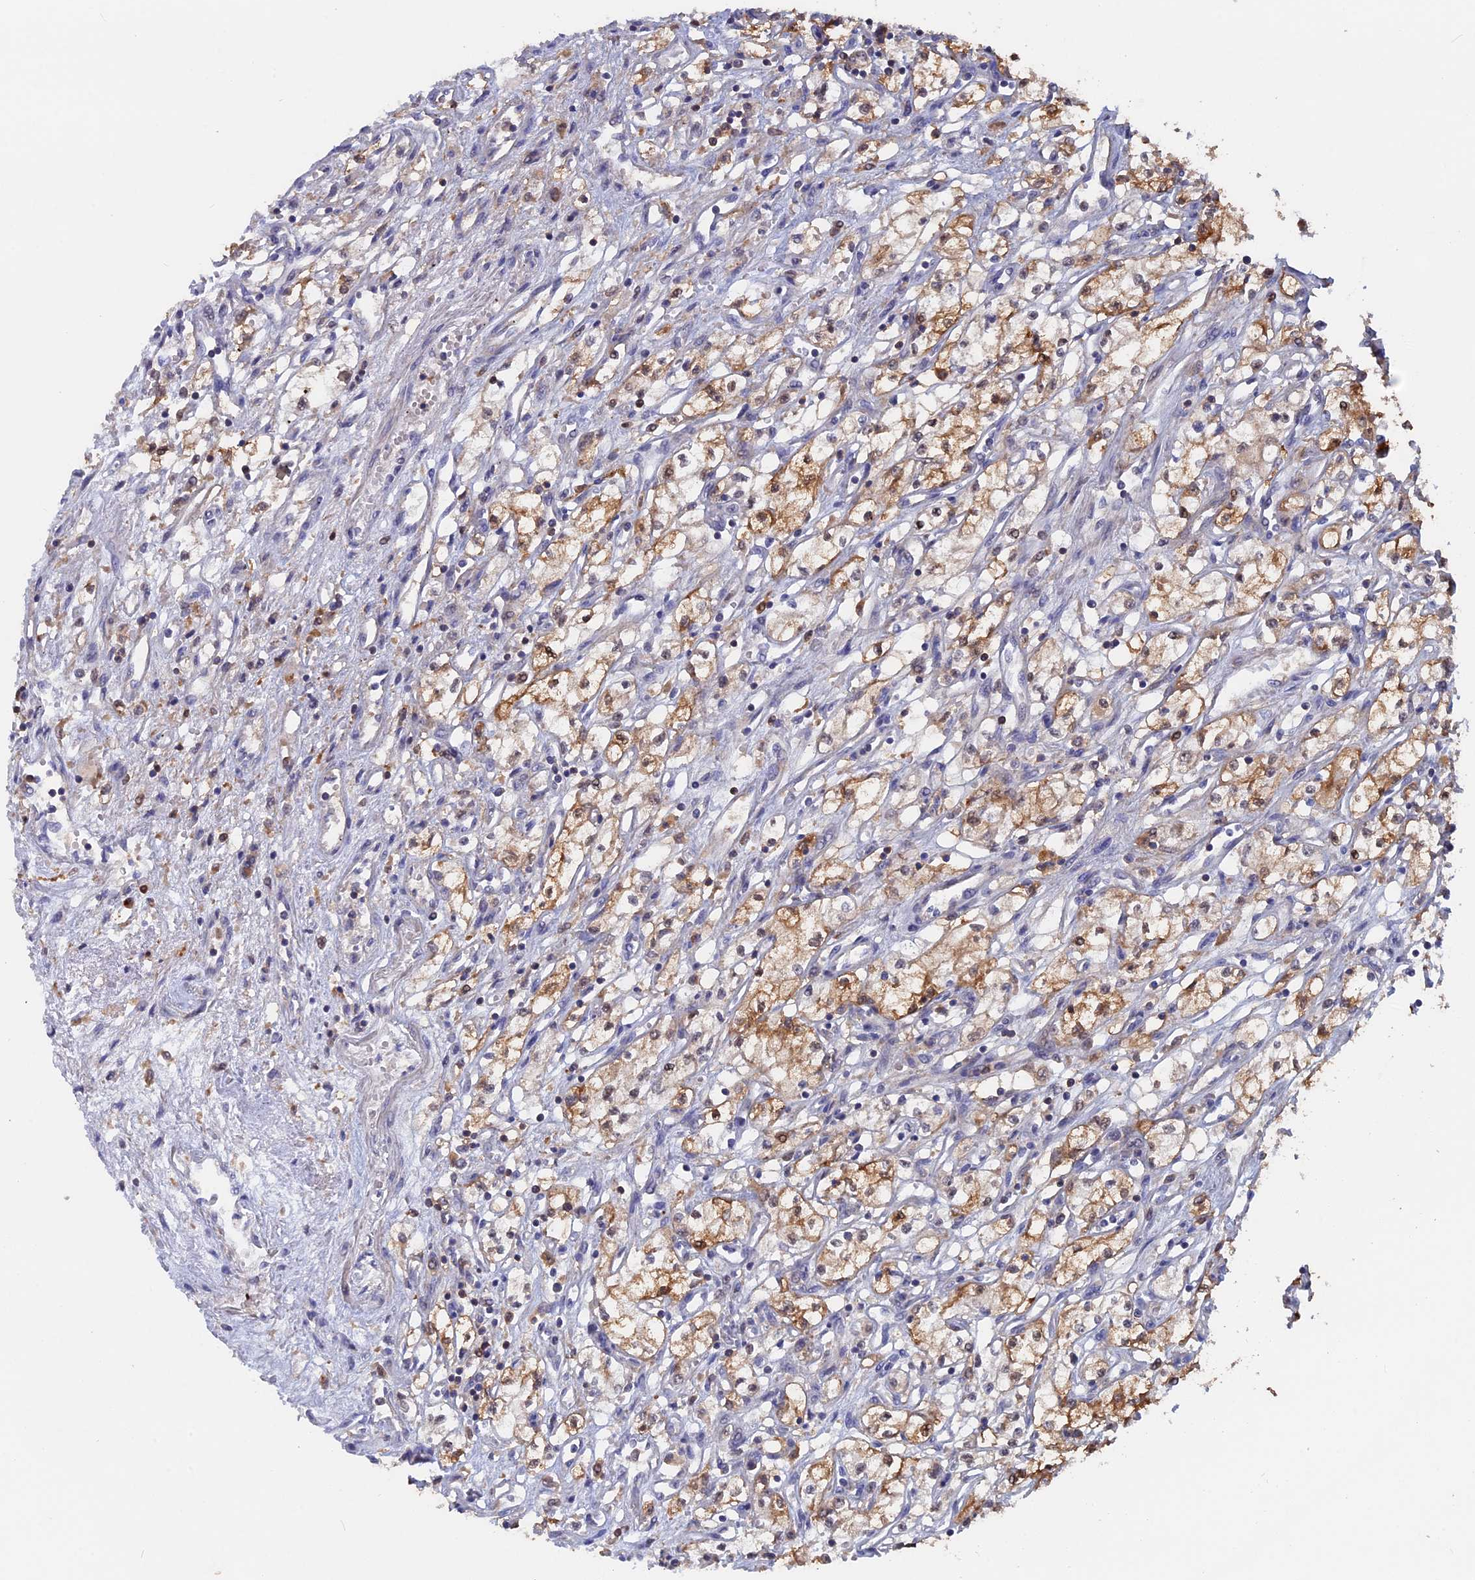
{"staining": {"intensity": "strong", "quantity": ">75%", "location": "cytoplasmic/membranous"}, "tissue": "renal cancer", "cell_type": "Tumor cells", "image_type": "cancer", "snomed": [{"axis": "morphology", "description": "Adenocarcinoma, NOS"}, {"axis": "topography", "description": "Kidney"}], "caption": "Tumor cells exhibit high levels of strong cytoplasmic/membranous expression in approximately >75% of cells in renal cancer (adenocarcinoma).", "gene": "BLVRA", "patient": {"sex": "male", "age": 59}}